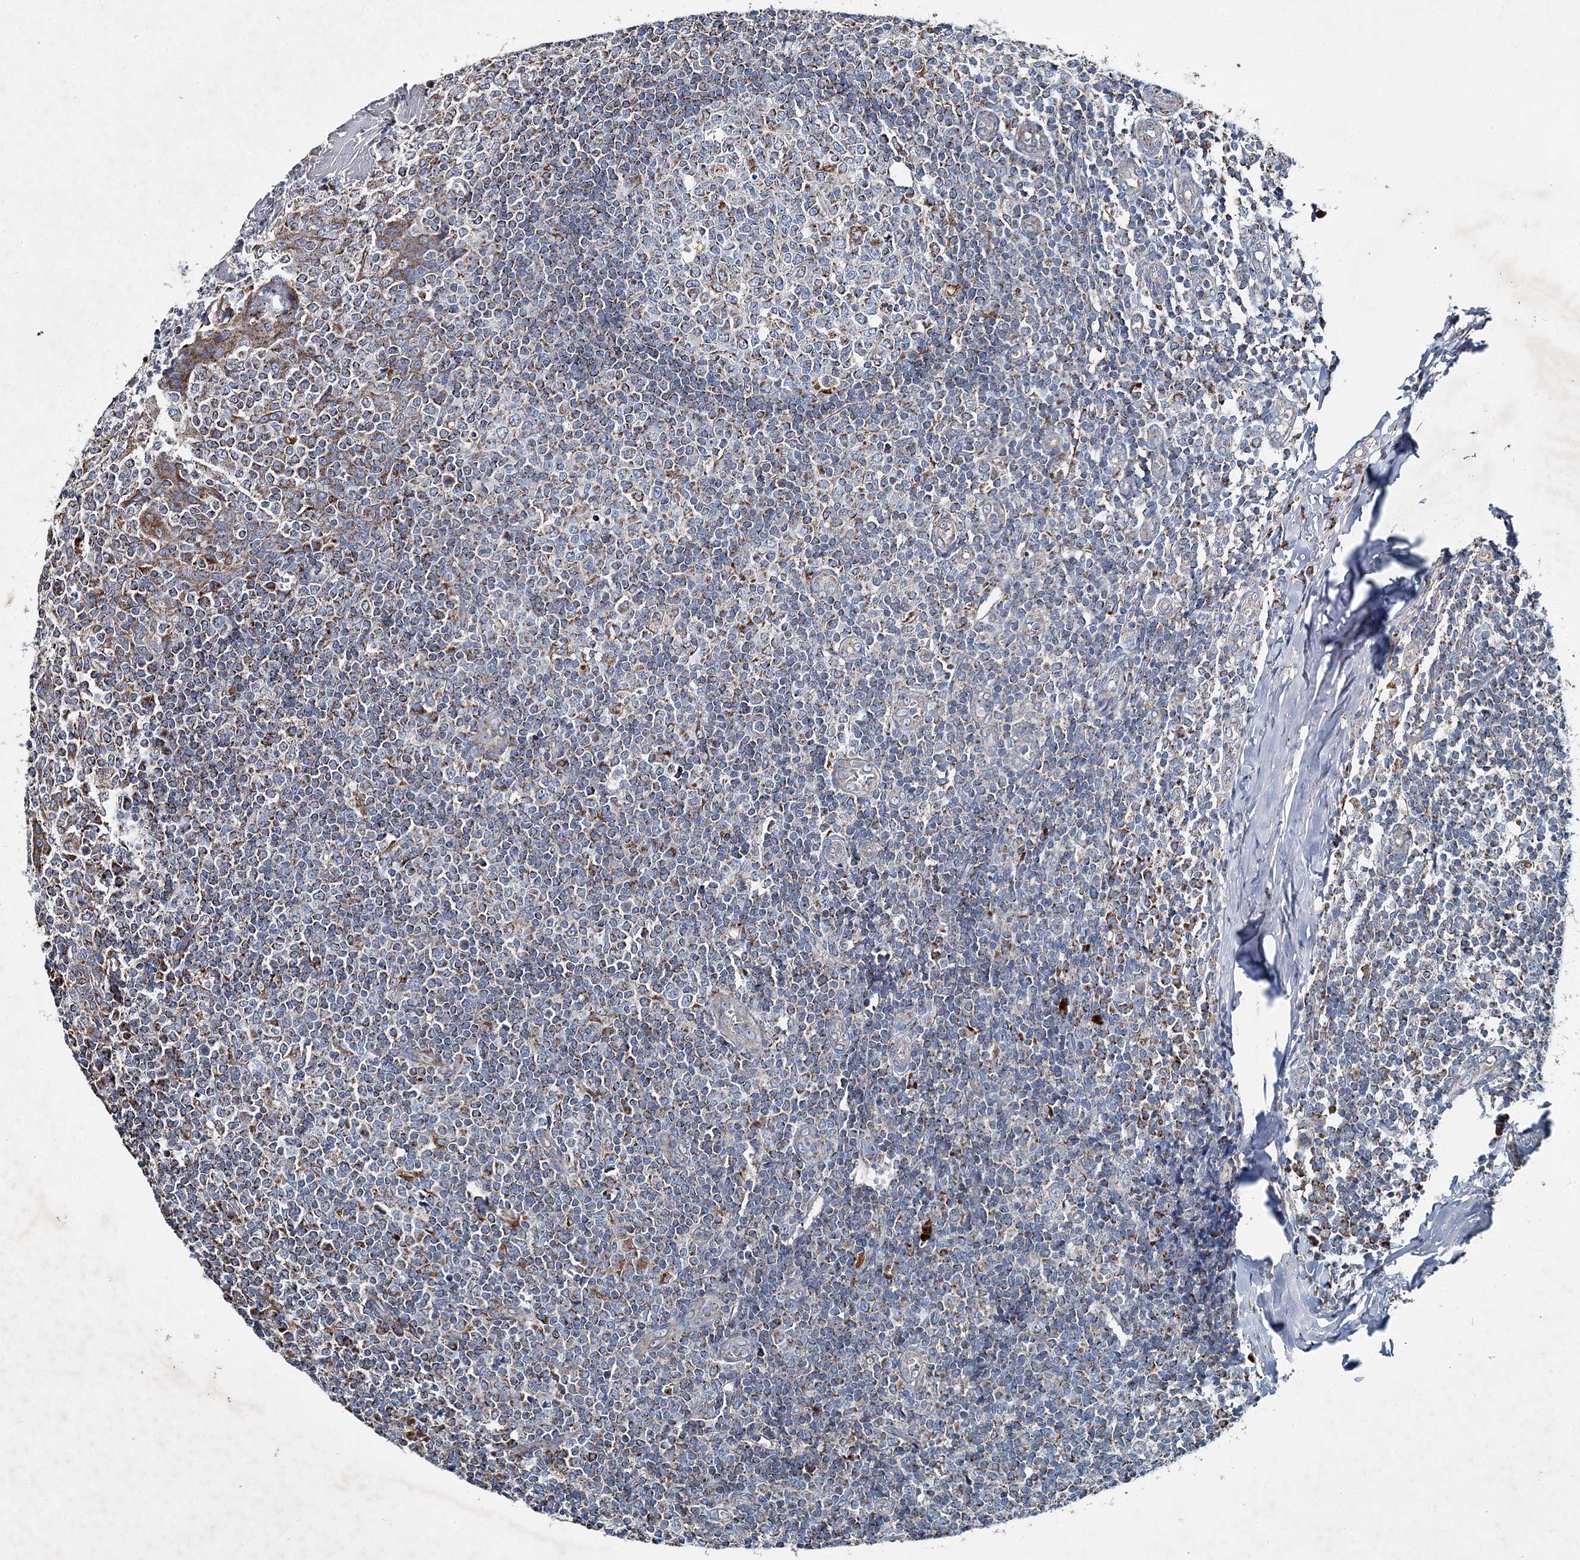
{"staining": {"intensity": "moderate", "quantity": "25%-75%", "location": "cytoplasmic/membranous"}, "tissue": "tonsil", "cell_type": "Germinal center cells", "image_type": "normal", "snomed": [{"axis": "morphology", "description": "Normal tissue, NOS"}, {"axis": "topography", "description": "Tonsil"}], "caption": "Tonsil stained with DAB (3,3'-diaminobenzidine) IHC demonstrates medium levels of moderate cytoplasmic/membranous staining in about 25%-75% of germinal center cells.", "gene": "SPAG16", "patient": {"sex": "female", "age": 19}}